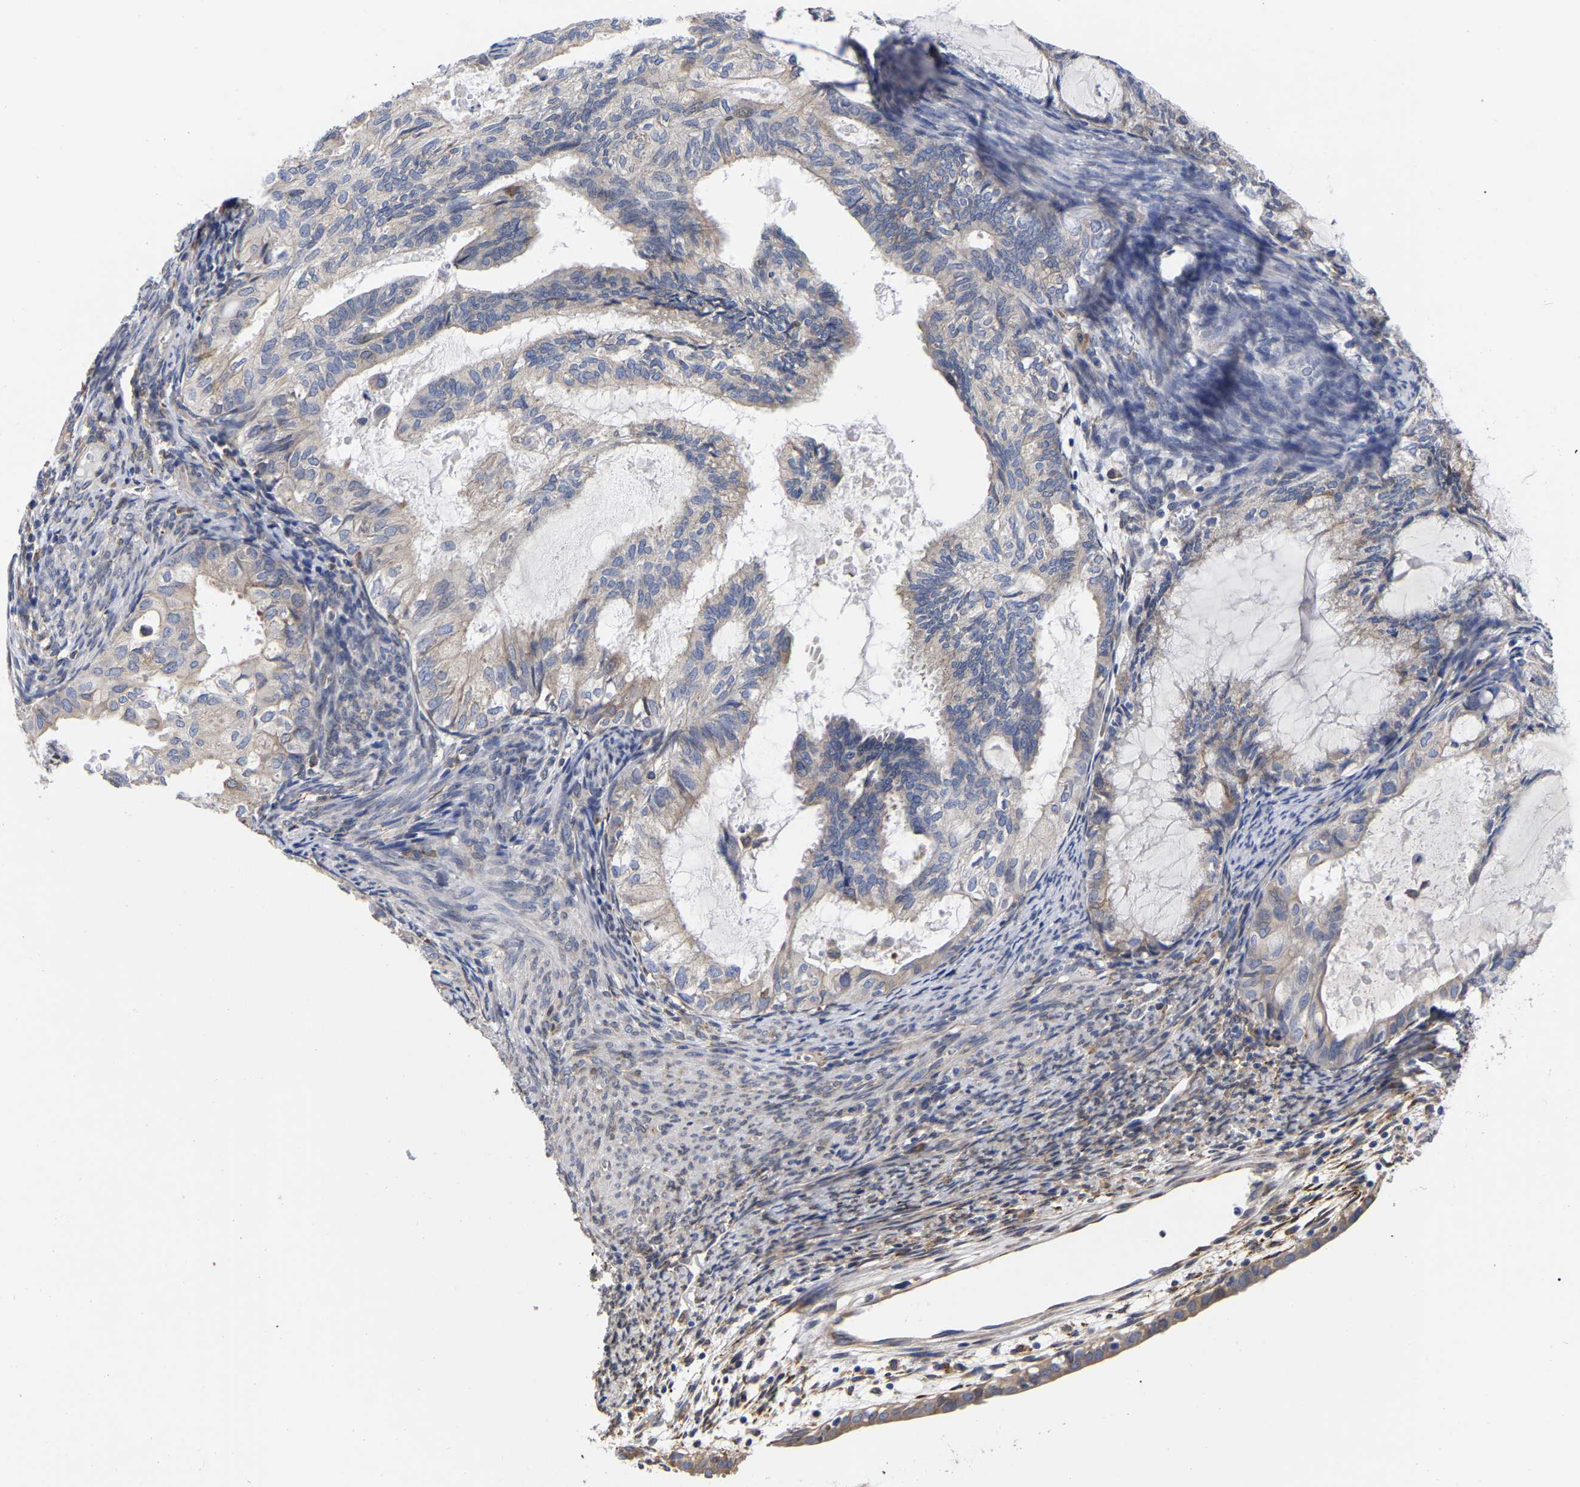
{"staining": {"intensity": "weak", "quantity": "<25%", "location": "cytoplasmic/membranous"}, "tissue": "cervical cancer", "cell_type": "Tumor cells", "image_type": "cancer", "snomed": [{"axis": "morphology", "description": "Normal tissue, NOS"}, {"axis": "morphology", "description": "Adenocarcinoma, NOS"}, {"axis": "topography", "description": "Cervix"}, {"axis": "topography", "description": "Endometrium"}], "caption": "Tumor cells are negative for brown protein staining in cervical cancer (adenocarcinoma). Brightfield microscopy of immunohistochemistry (IHC) stained with DAB (brown) and hematoxylin (blue), captured at high magnification.", "gene": "CFAP298", "patient": {"sex": "female", "age": 86}}